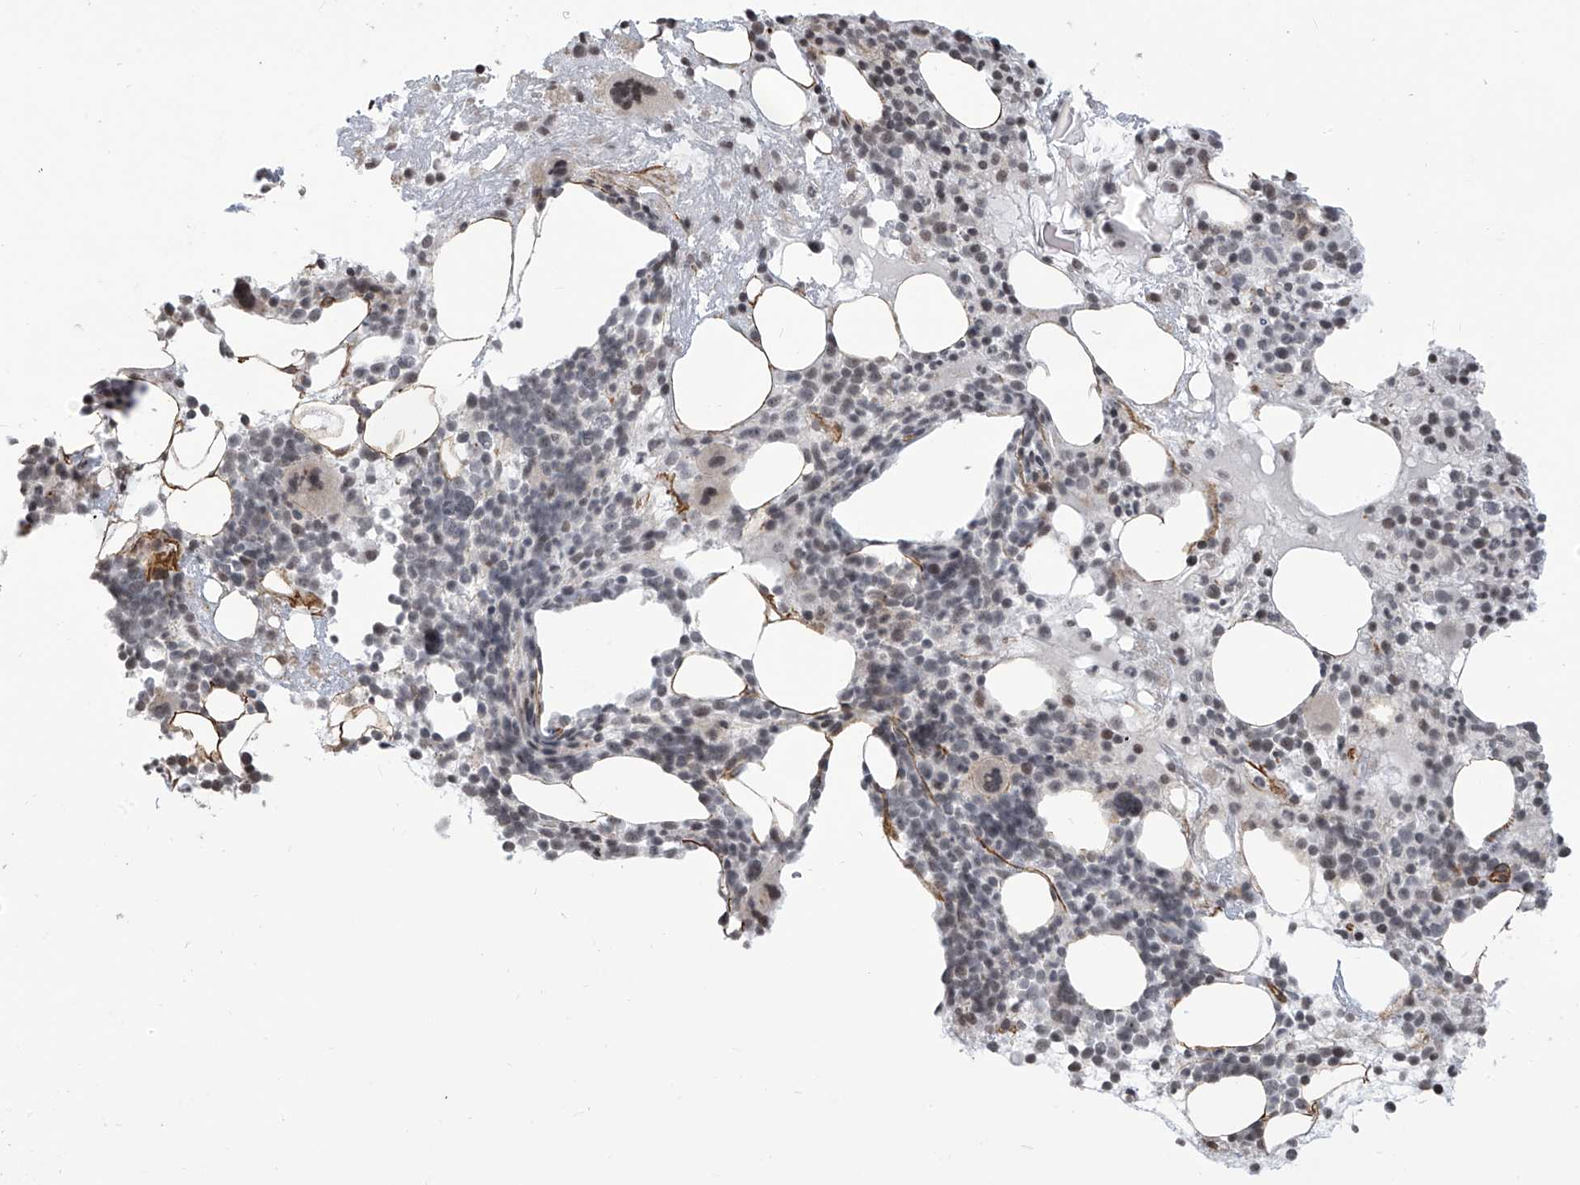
{"staining": {"intensity": "weak", "quantity": "<25%", "location": "nuclear"}, "tissue": "bone marrow", "cell_type": "Hematopoietic cells", "image_type": "normal", "snomed": [{"axis": "morphology", "description": "Normal tissue, NOS"}, {"axis": "morphology", "description": "Inflammation, NOS"}, {"axis": "topography", "description": "Bone marrow"}], "caption": "This is an immunohistochemistry (IHC) image of benign bone marrow. There is no positivity in hematopoietic cells.", "gene": "METAP1D", "patient": {"sex": "female", "age": 77}}